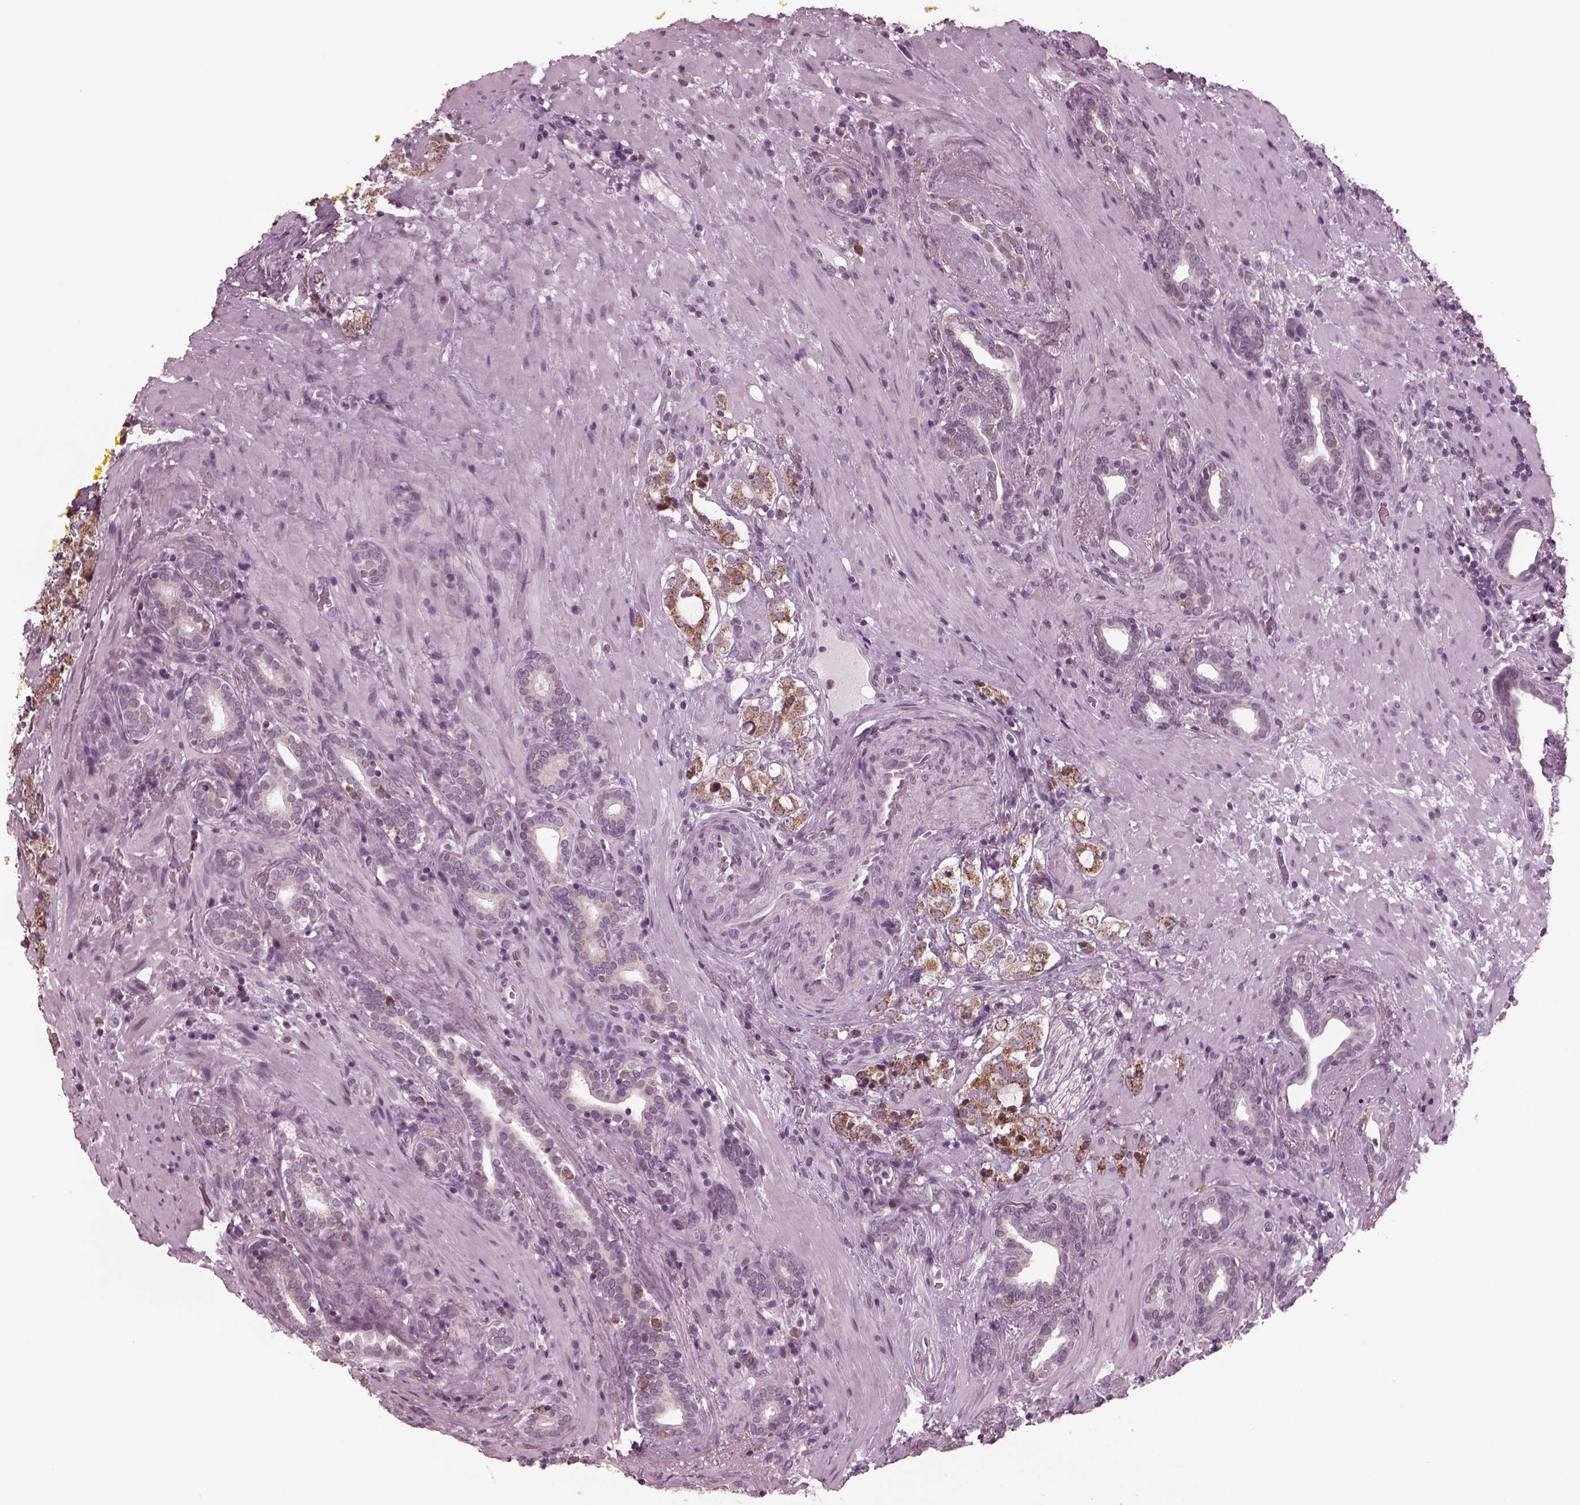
{"staining": {"intensity": "moderate", "quantity": "<25%", "location": "cytoplasmic/membranous"}, "tissue": "prostate cancer", "cell_type": "Tumor cells", "image_type": "cancer", "snomed": [{"axis": "morphology", "description": "Adenocarcinoma, NOS"}, {"axis": "topography", "description": "Prostate"}], "caption": "Immunohistochemistry (IHC) of human adenocarcinoma (prostate) demonstrates low levels of moderate cytoplasmic/membranous staining in about <25% of tumor cells.", "gene": "CELSR3", "patient": {"sex": "male", "age": 66}}